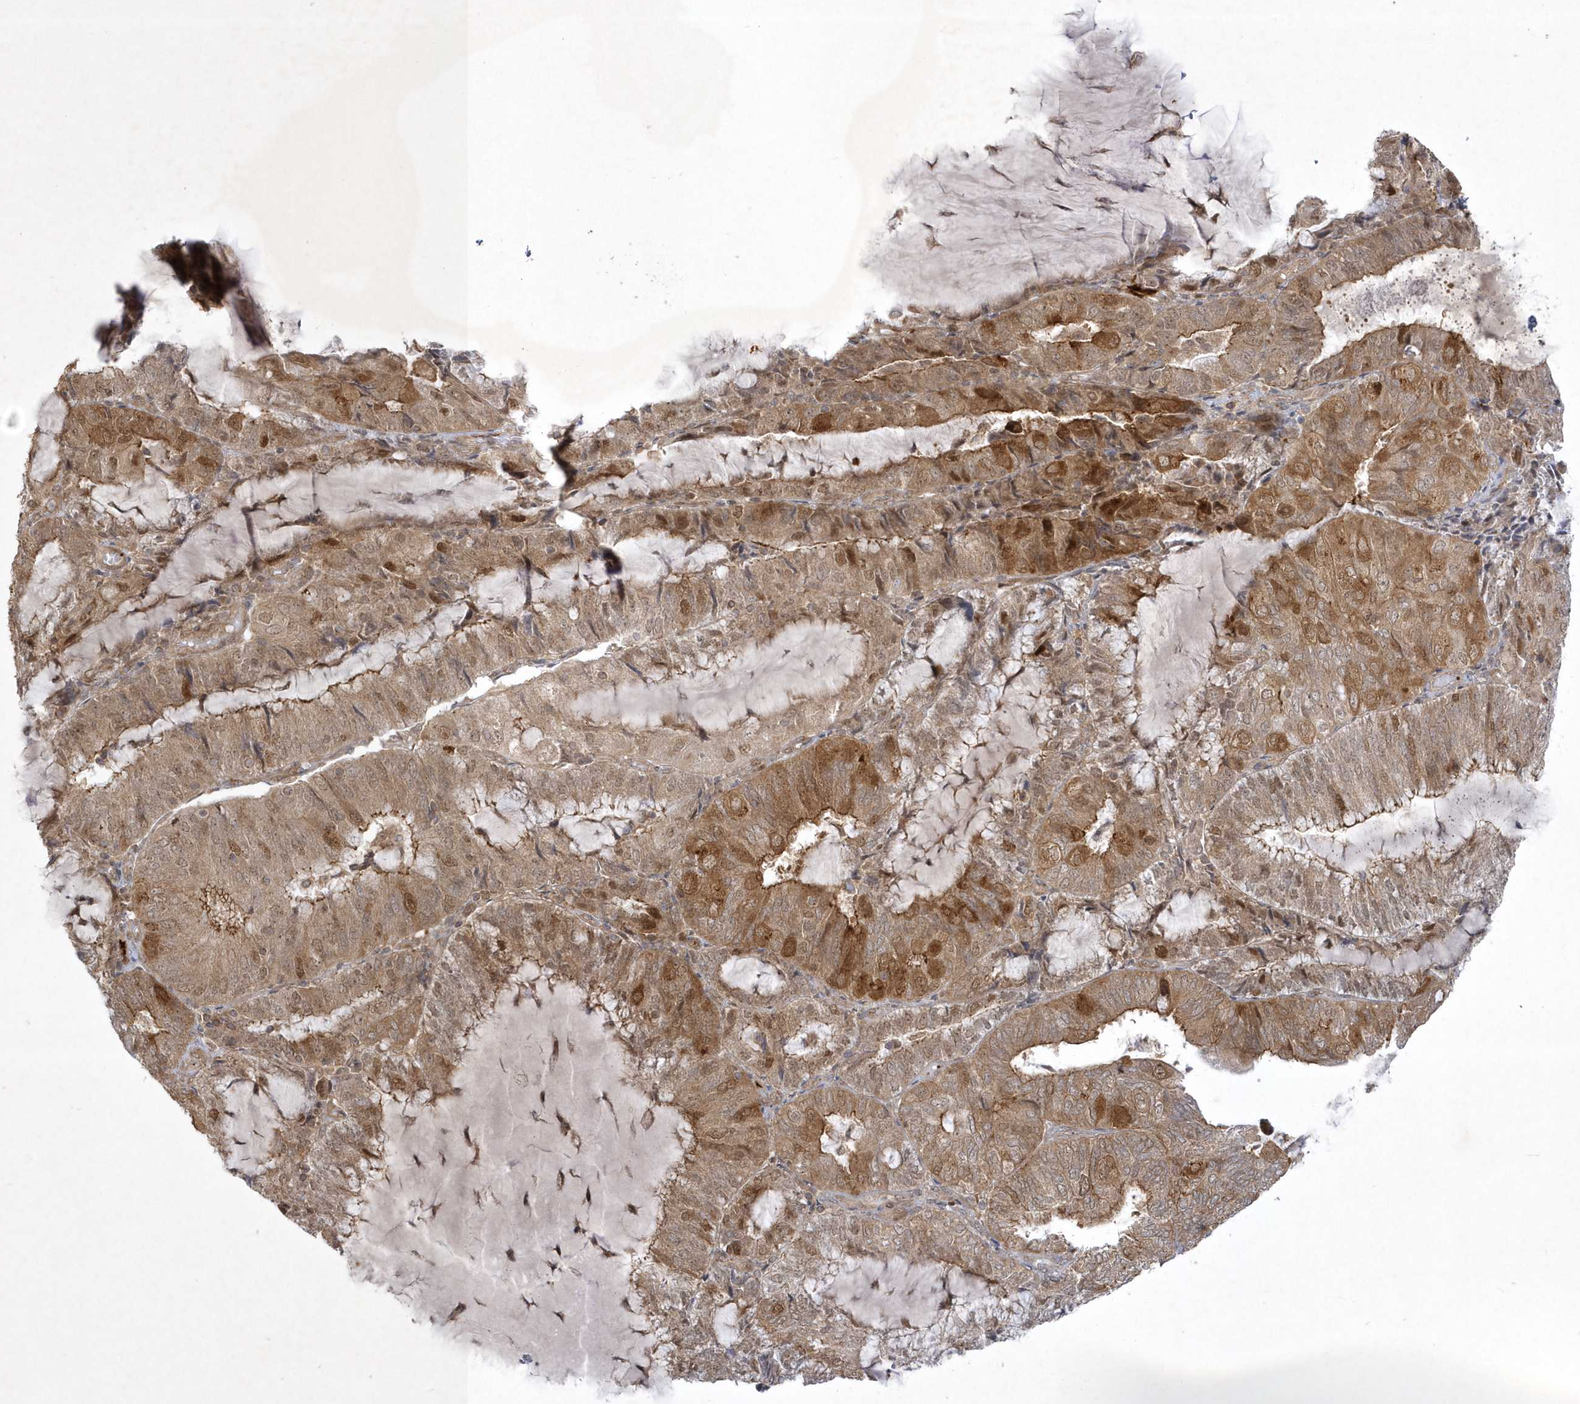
{"staining": {"intensity": "moderate", "quantity": ">75%", "location": "cytoplasmic/membranous,nuclear"}, "tissue": "endometrial cancer", "cell_type": "Tumor cells", "image_type": "cancer", "snomed": [{"axis": "morphology", "description": "Adenocarcinoma, NOS"}, {"axis": "topography", "description": "Endometrium"}], "caption": "A micrograph showing moderate cytoplasmic/membranous and nuclear expression in about >75% of tumor cells in endometrial cancer, as visualized by brown immunohistochemical staining.", "gene": "NAF1", "patient": {"sex": "female", "age": 81}}